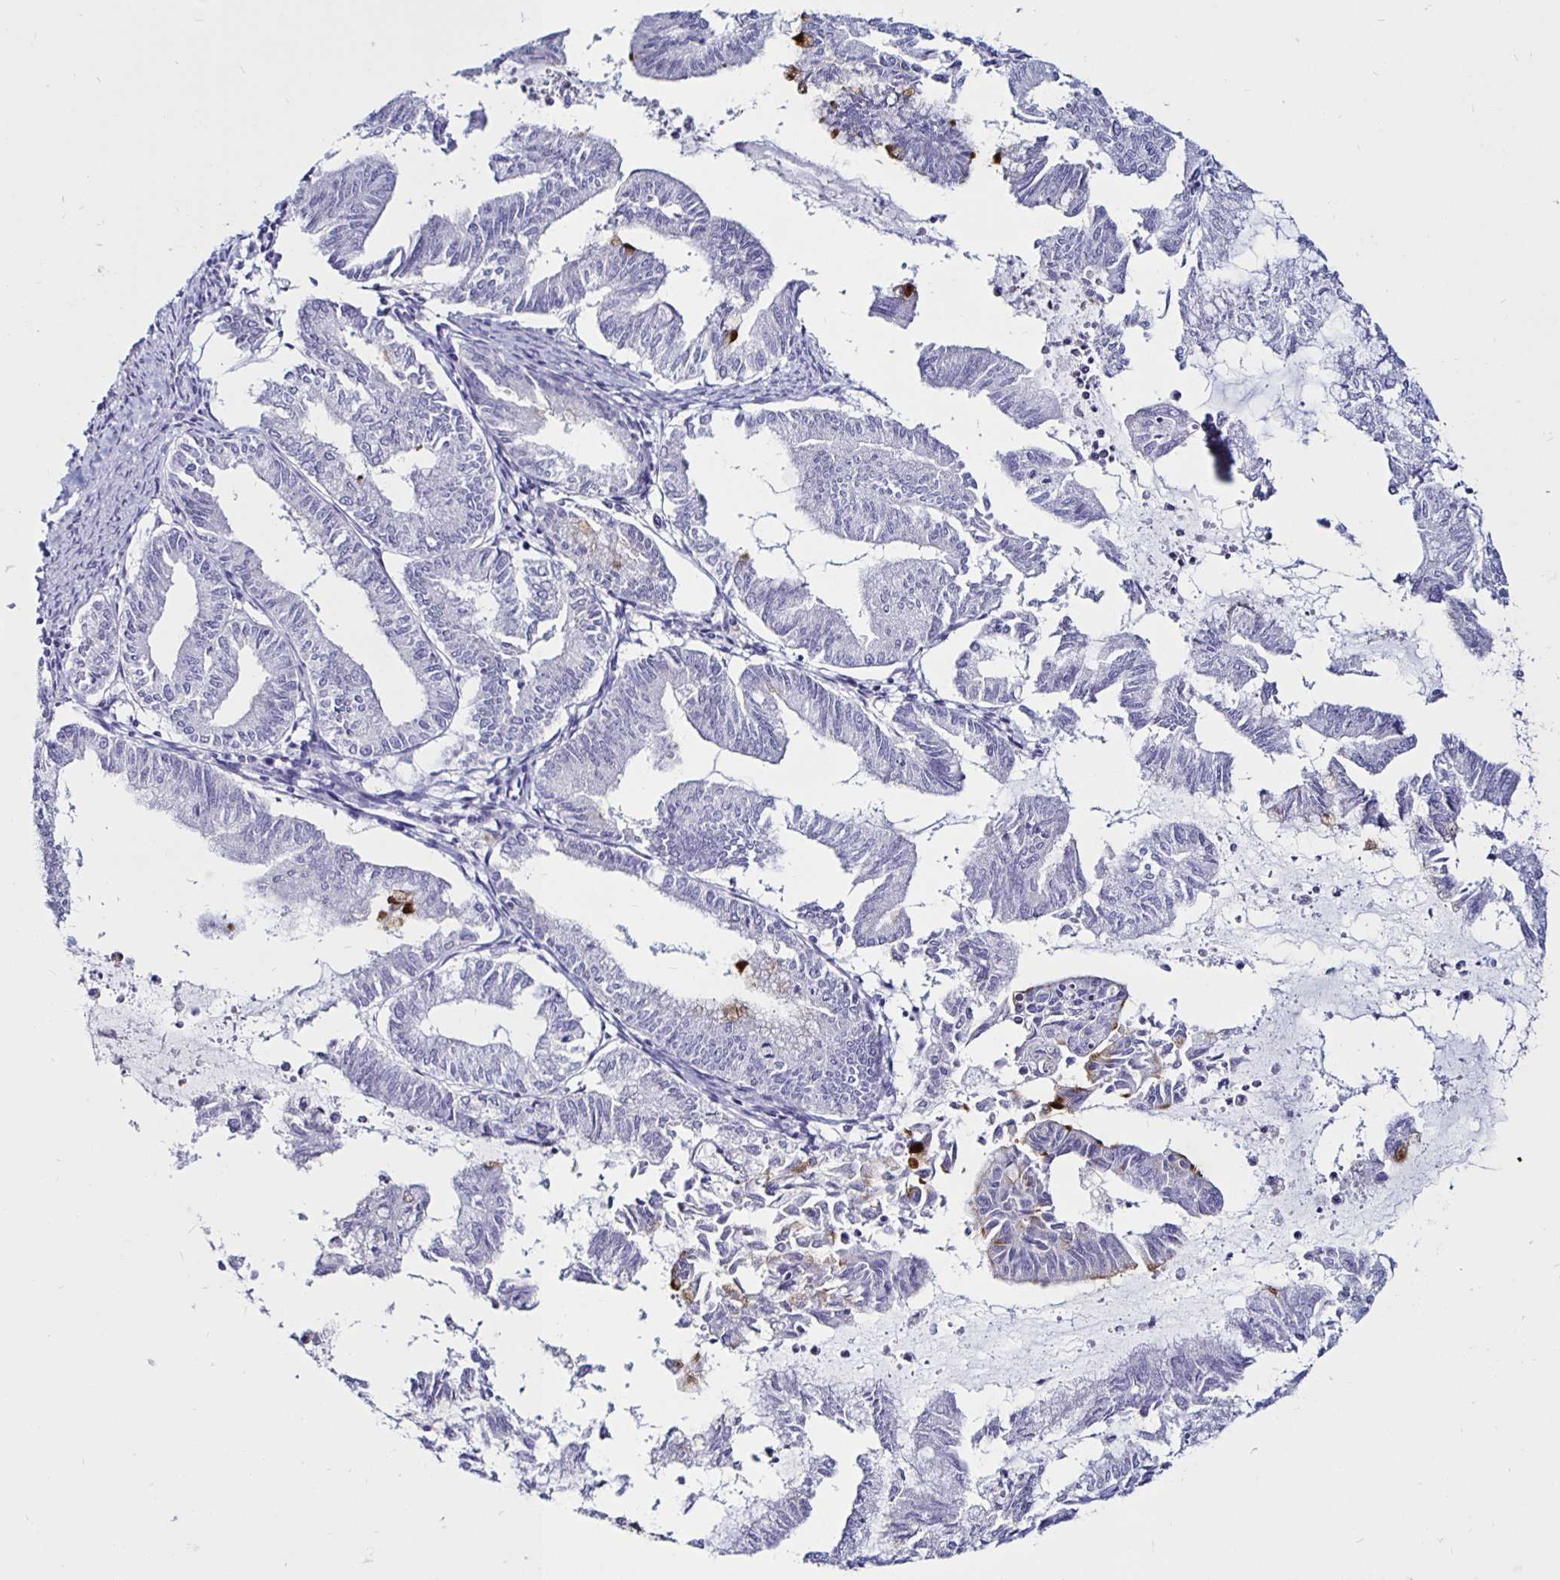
{"staining": {"intensity": "negative", "quantity": "none", "location": "none"}, "tissue": "endometrial cancer", "cell_type": "Tumor cells", "image_type": "cancer", "snomed": [{"axis": "morphology", "description": "Adenocarcinoma, NOS"}, {"axis": "topography", "description": "Endometrium"}], "caption": "Tumor cells show no significant protein positivity in endometrial cancer.", "gene": "TIMP1", "patient": {"sex": "female", "age": 79}}